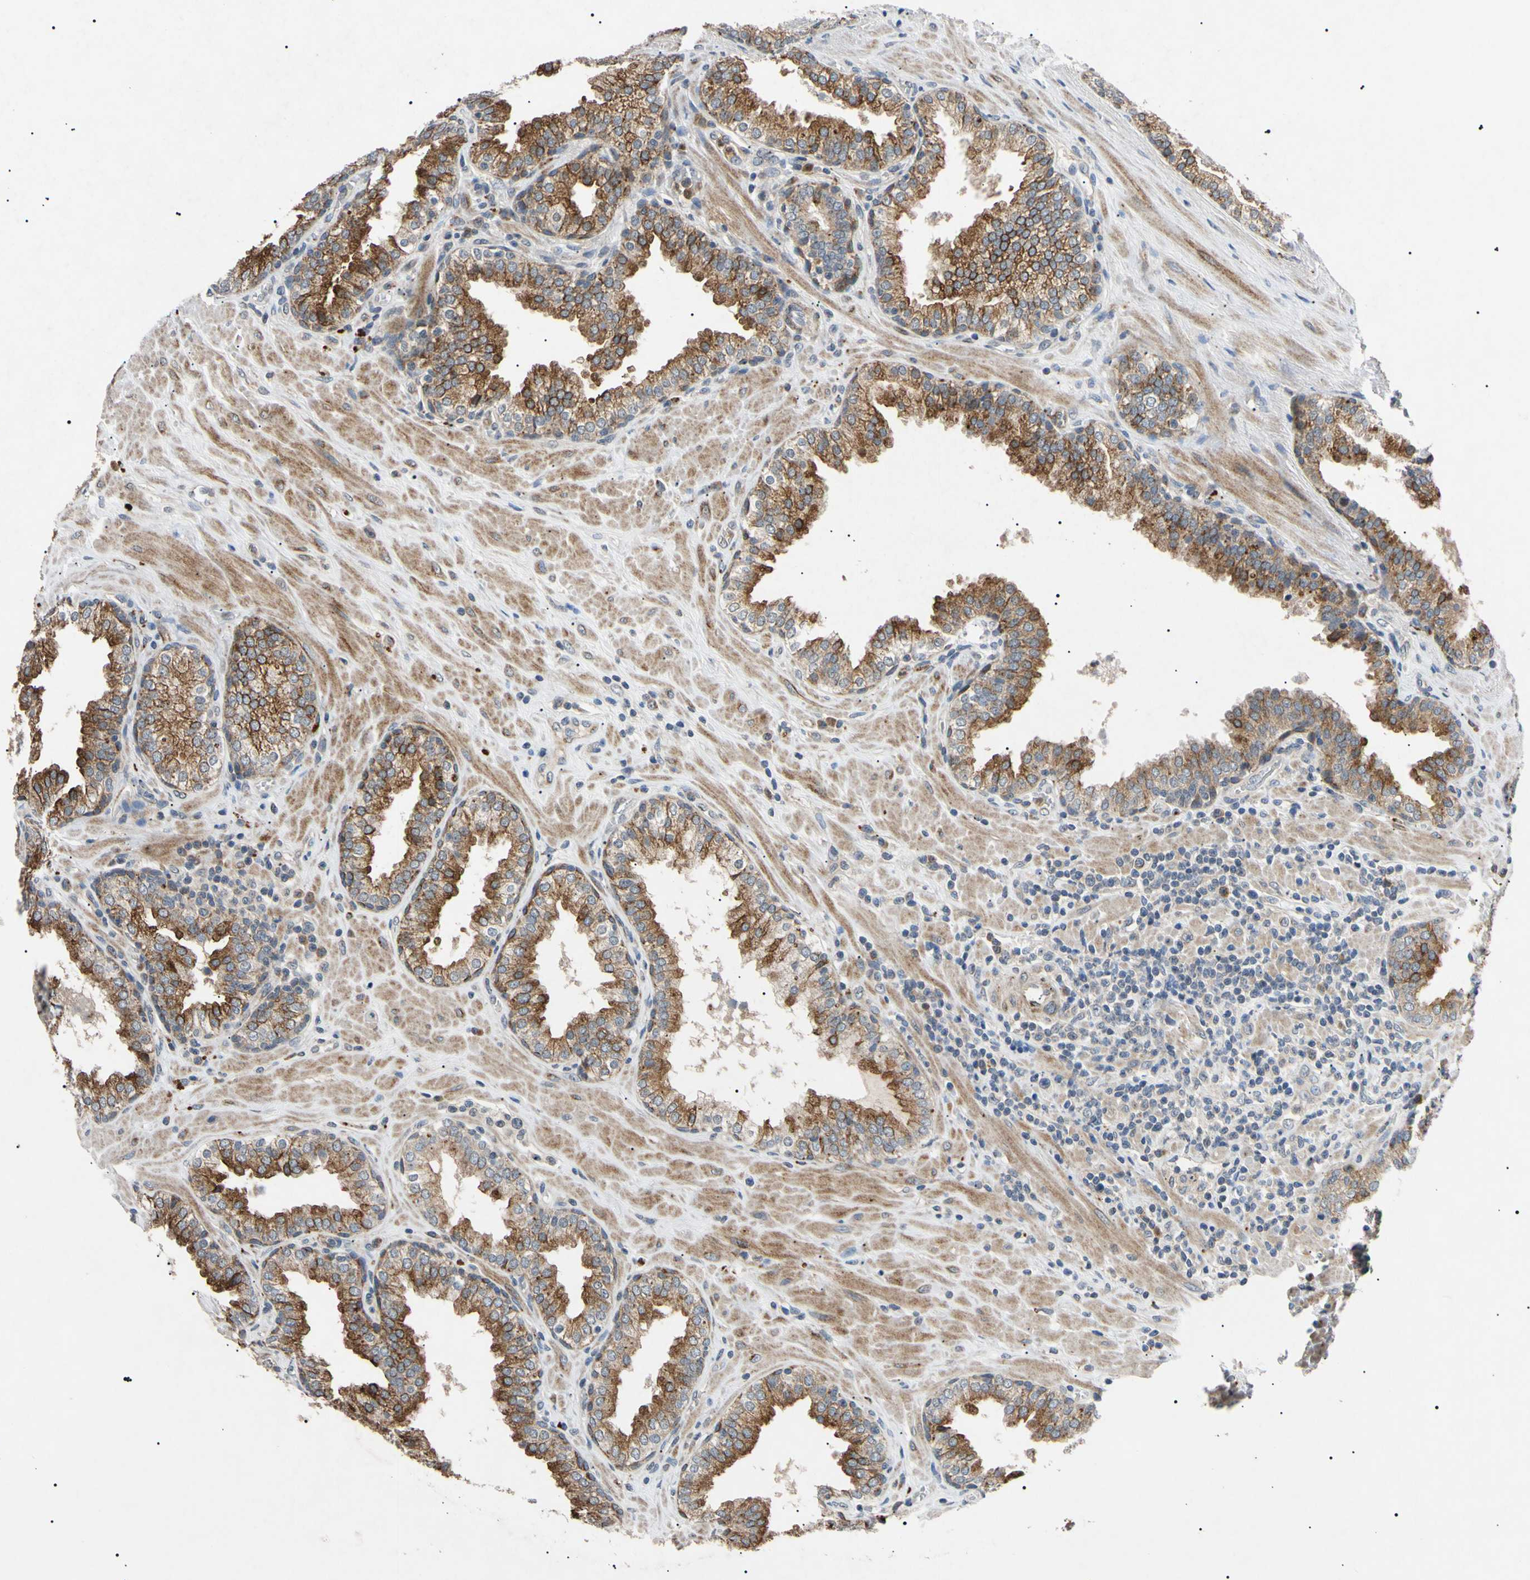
{"staining": {"intensity": "moderate", "quantity": "25%-75%", "location": "cytoplasmic/membranous"}, "tissue": "prostate", "cell_type": "Glandular cells", "image_type": "normal", "snomed": [{"axis": "morphology", "description": "Normal tissue, NOS"}, {"axis": "topography", "description": "Prostate"}], "caption": "Immunohistochemical staining of unremarkable prostate reveals moderate cytoplasmic/membranous protein staining in about 25%-75% of glandular cells.", "gene": "TUBB4A", "patient": {"sex": "male", "age": 51}}